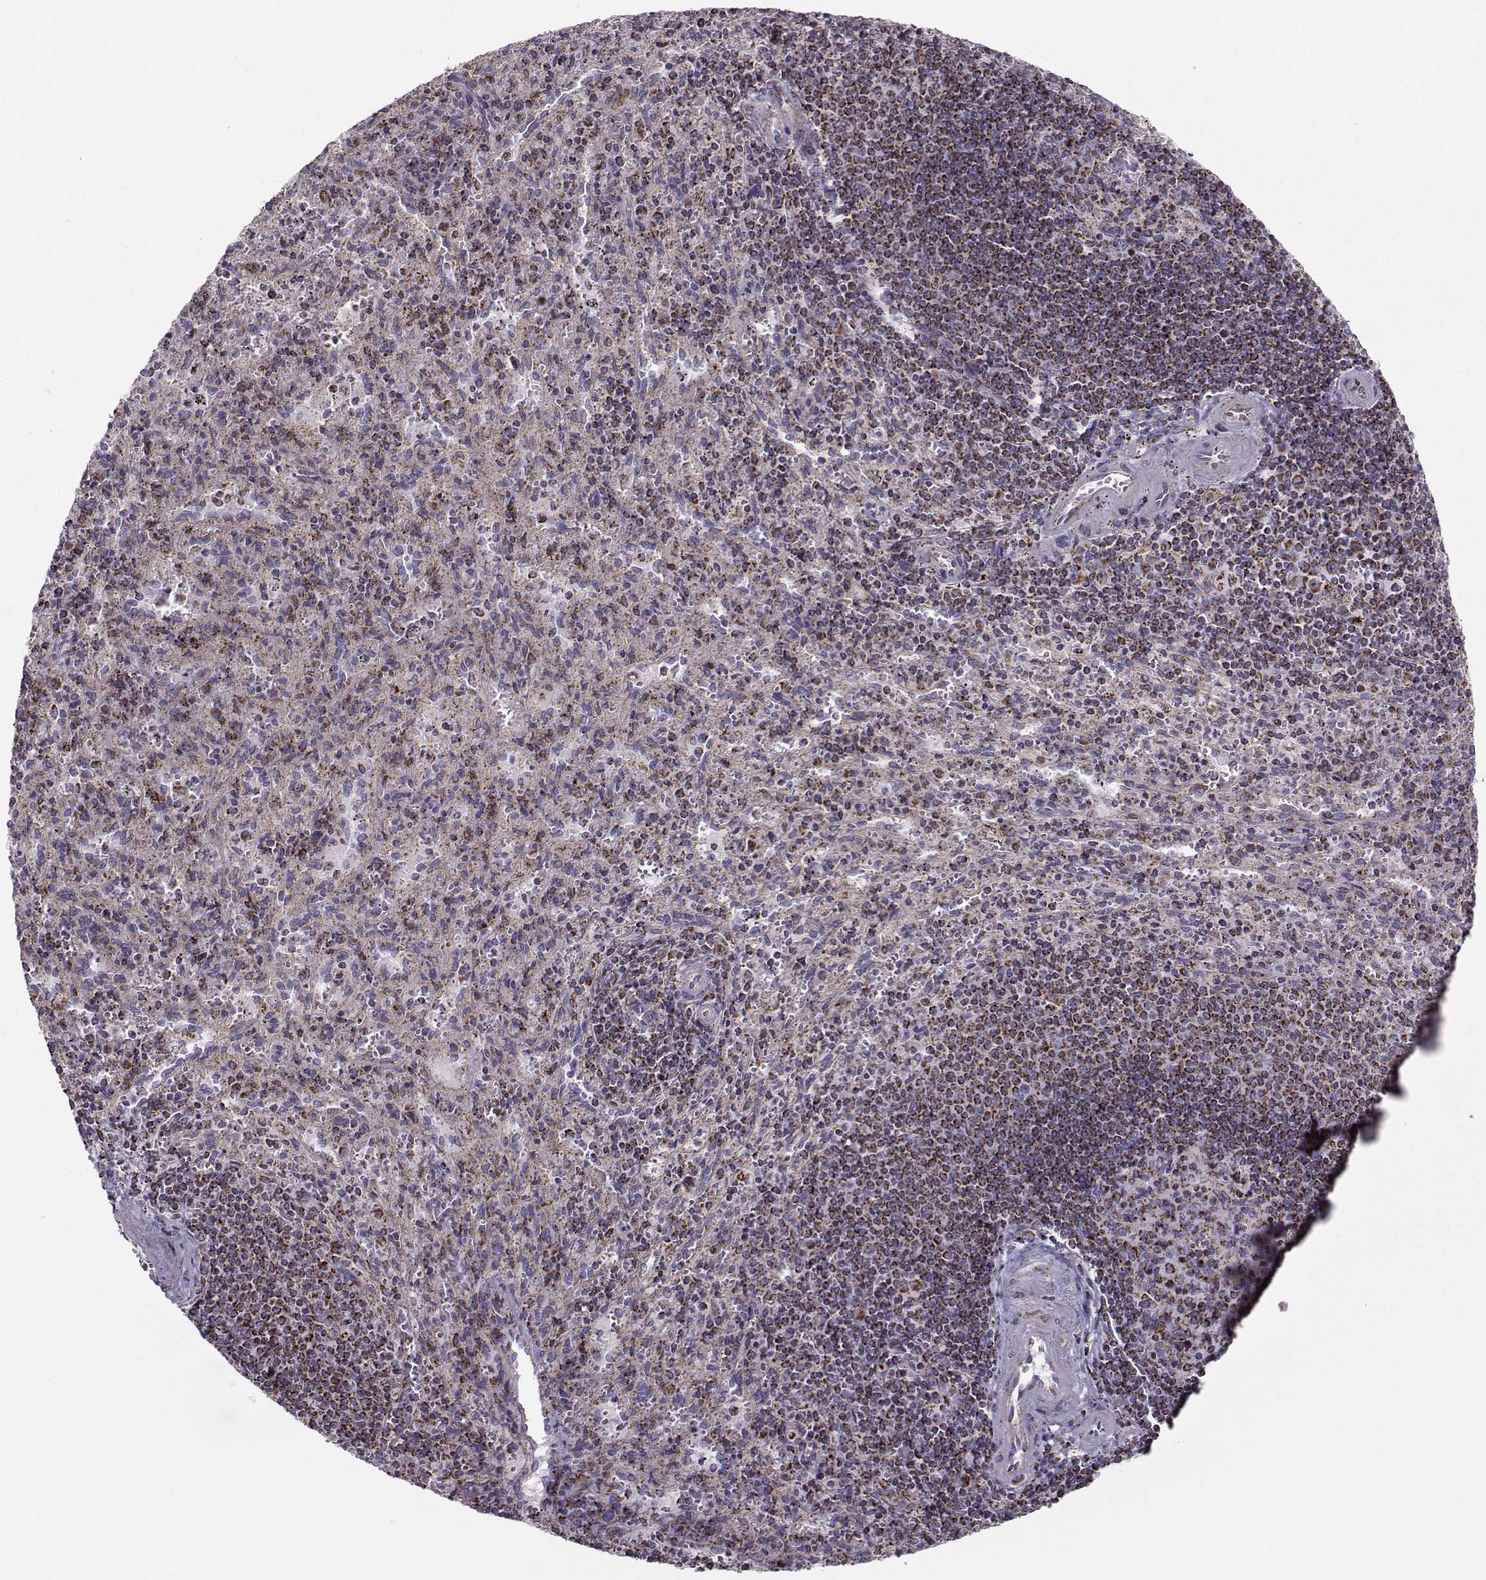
{"staining": {"intensity": "negative", "quantity": "none", "location": "none"}, "tissue": "spleen", "cell_type": "Cells in red pulp", "image_type": "normal", "snomed": [{"axis": "morphology", "description": "Normal tissue, NOS"}, {"axis": "topography", "description": "Spleen"}], "caption": "Spleen was stained to show a protein in brown. There is no significant expression in cells in red pulp. (DAB (3,3'-diaminobenzidine) immunohistochemistry with hematoxylin counter stain).", "gene": "NECAB3", "patient": {"sex": "male", "age": 57}}